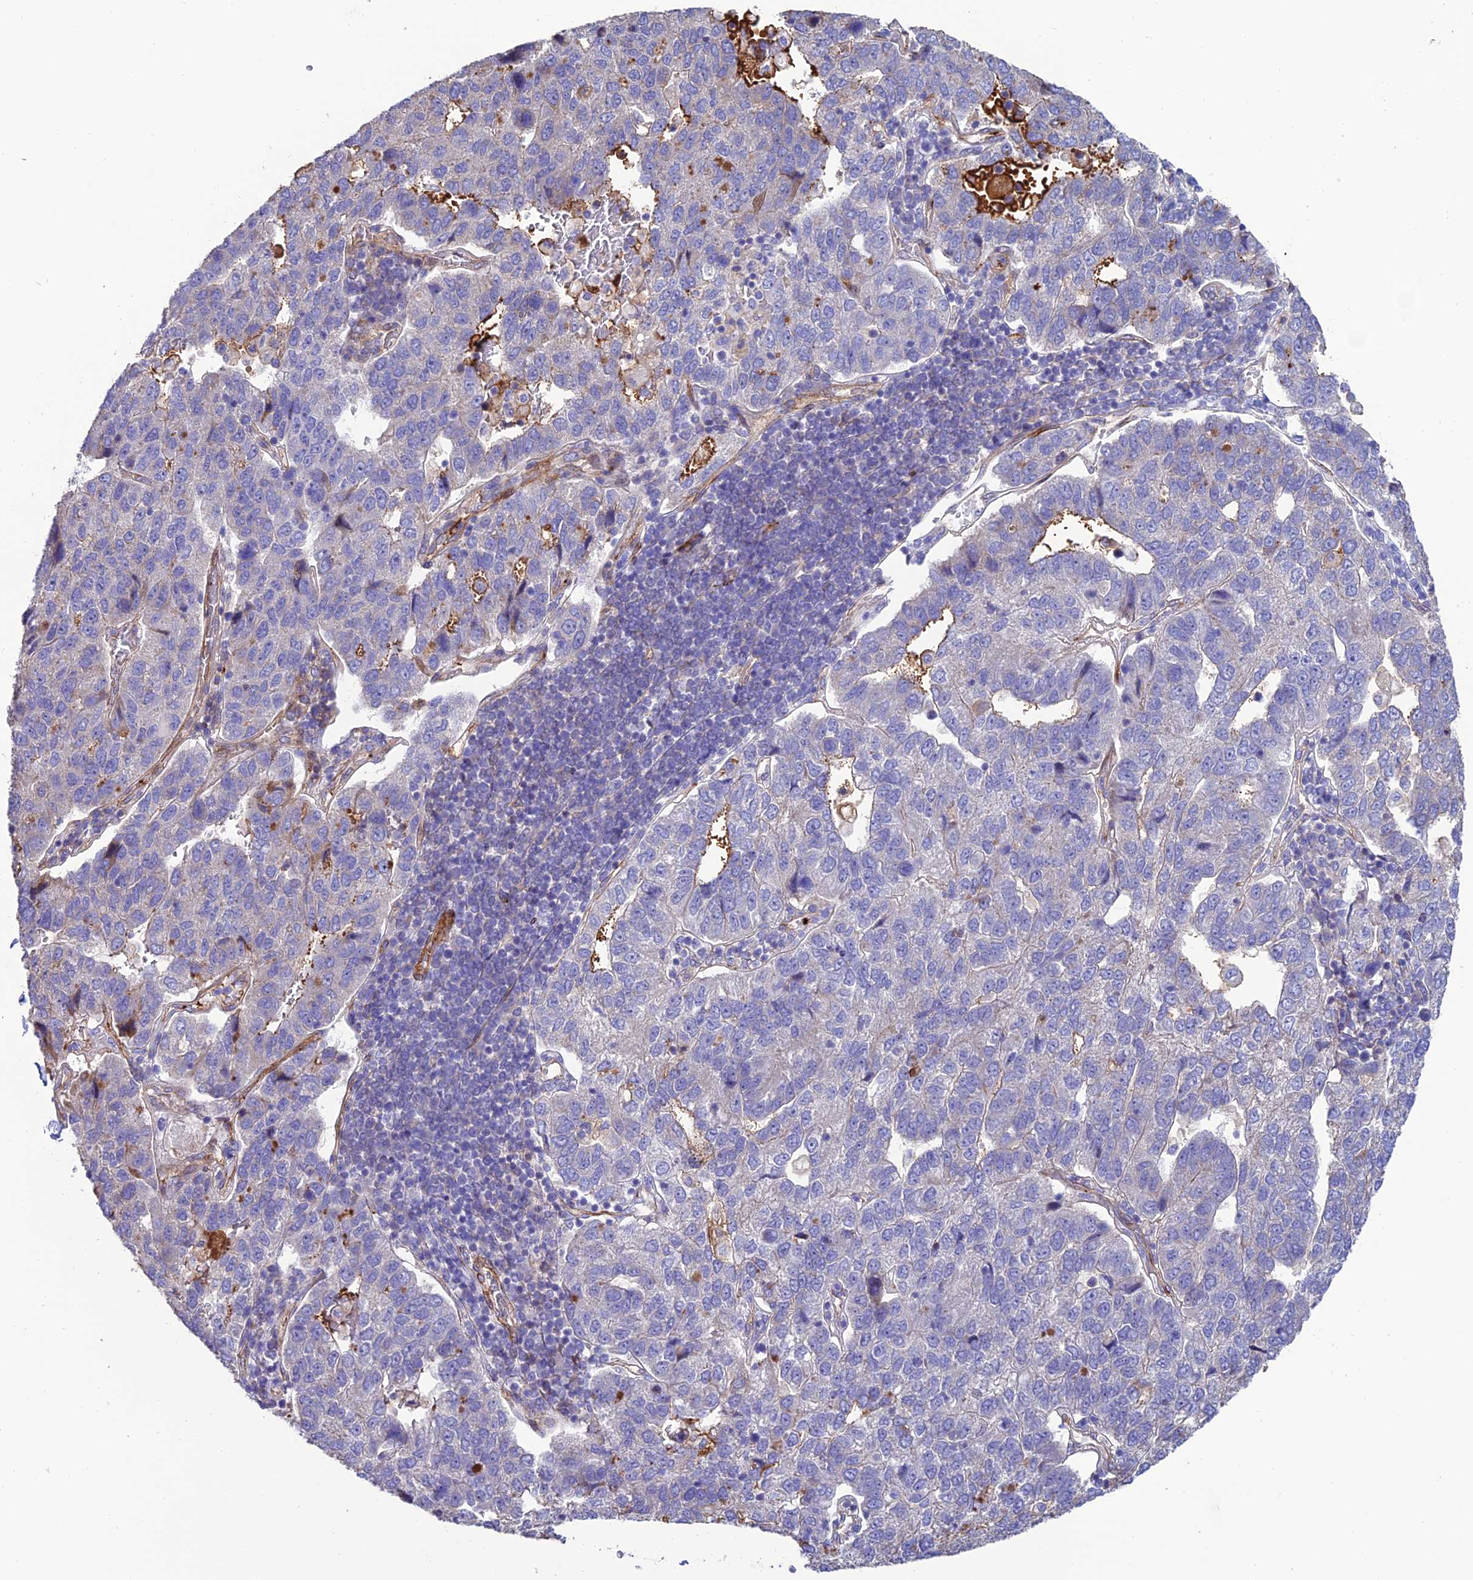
{"staining": {"intensity": "negative", "quantity": "none", "location": "none"}, "tissue": "pancreatic cancer", "cell_type": "Tumor cells", "image_type": "cancer", "snomed": [{"axis": "morphology", "description": "Adenocarcinoma, NOS"}, {"axis": "topography", "description": "Pancreas"}], "caption": "The photomicrograph exhibits no staining of tumor cells in pancreatic cancer (adenocarcinoma).", "gene": "REX1BD", "patient": {"sex": "female", "age": 61}}